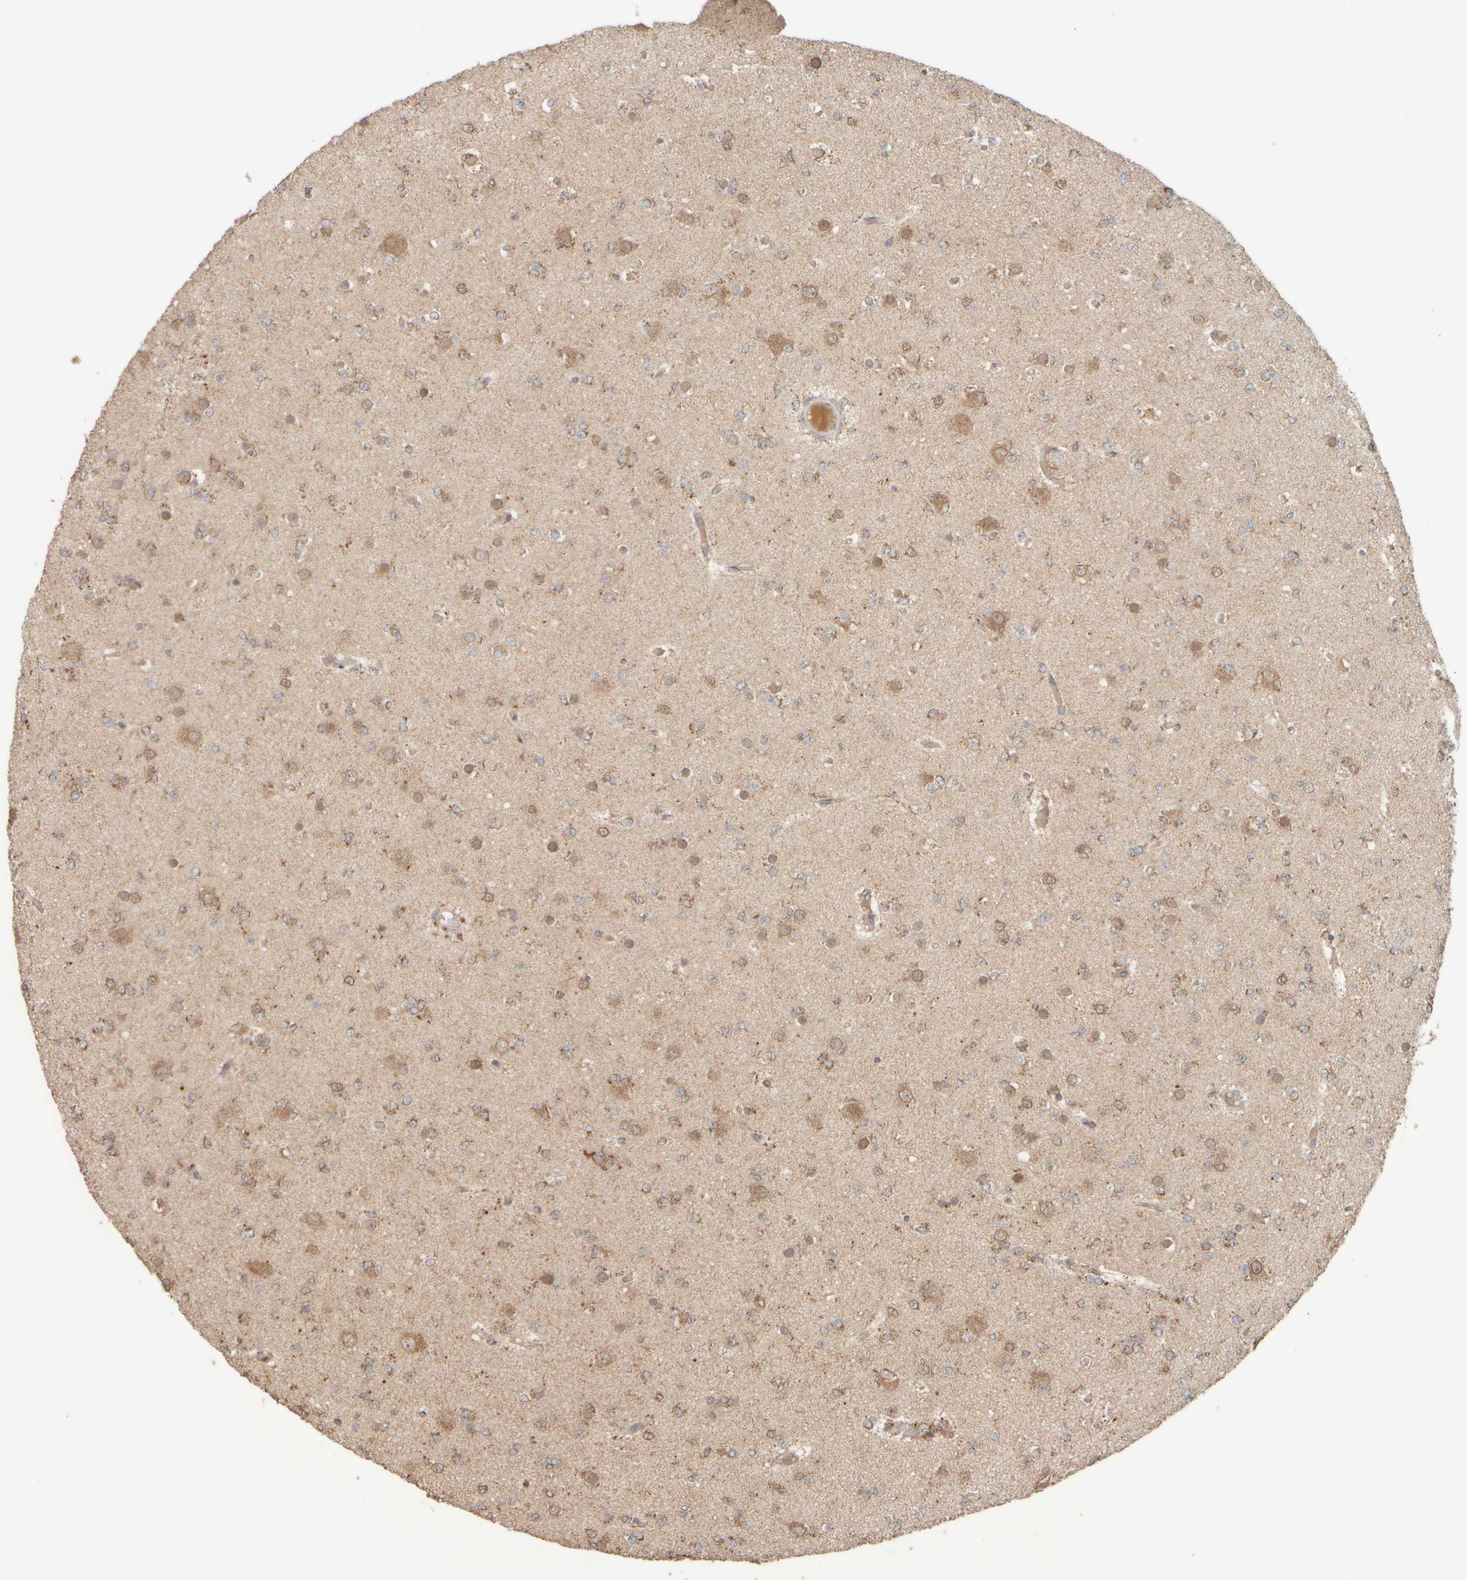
{"staining": {"intensity": "moderate", "quantity": "25%-75%", "location": "cytoplasmic/membranous"}, "tissue": "glioma", "cell_type": "Tumor cells", "image_type": "cancer", "snomed": [{"axis": "morphology", "description": "Glioma, malignant, Low grade"}, {"axis": "topography", "description": "Brain"}], "caption": "Protein expression analysis of human glioma reveals moderate cytoplasmic/membranous expression in about 25%-75% of tumor cells. The staining was performed using DAB, with brown indicating positive protein expression. Nuclei are stained blue with hematoxylin.", "gene": "EIF2B3", "patient": {"sex": "female", "age": 22}}